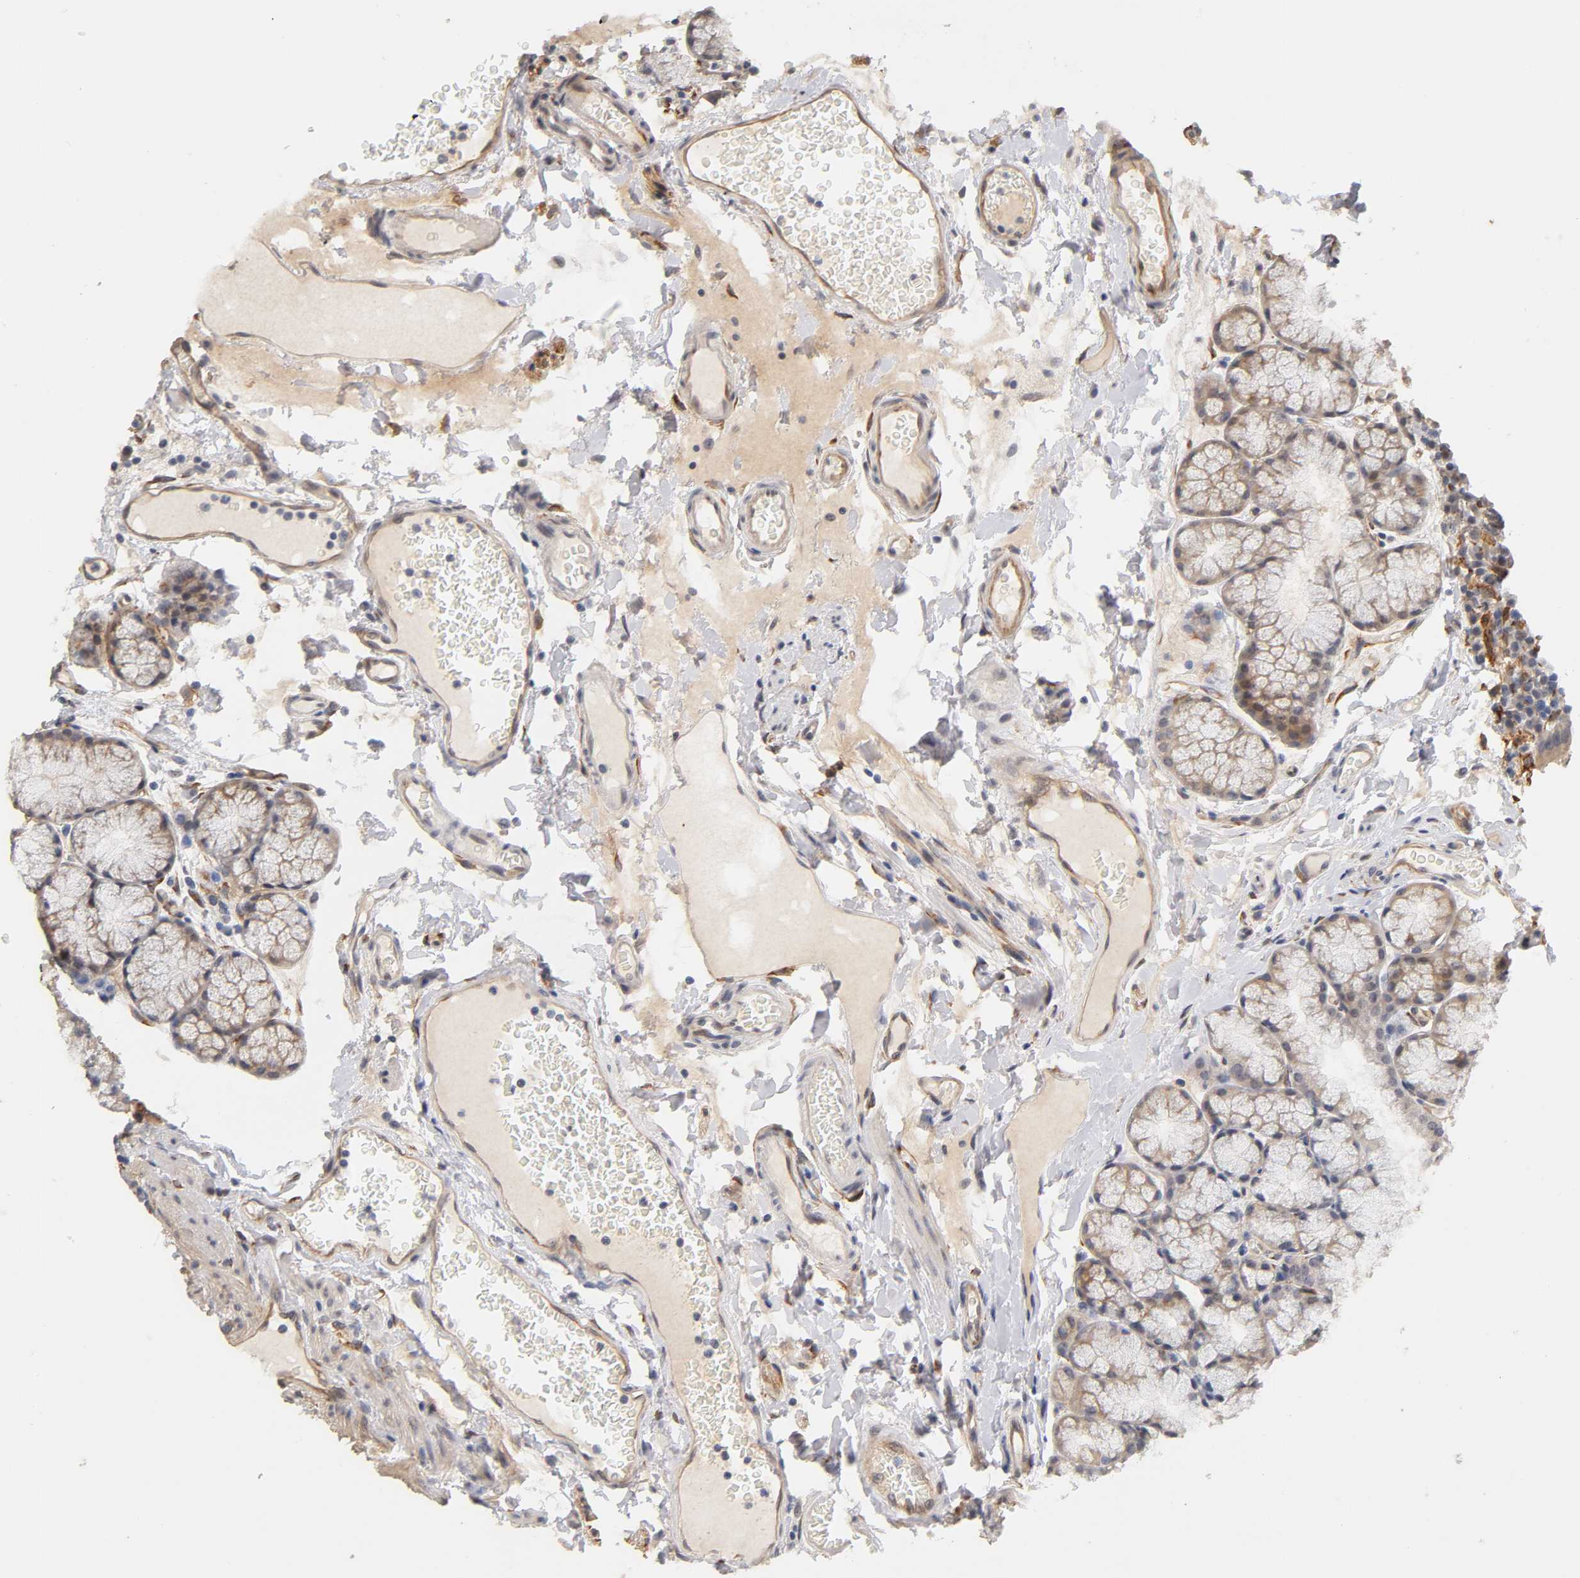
{"staining": {"intensity": "moderate", "quantity": "25%-75%", "location": "cytoplasmic/membranous"}, "tissue": "duodenum", "cell_type": "Glandular cells", "image_type": "normal", "snomed": [{"axis": "morphology", "description": "Normal tissue, NOS"}, {"axis": "topography", "description": "Duodenum"}], "caption": "An image of human duodenum stained for a protein demonstrates moderate cytoplasmic/membranous brown staining in glandular cells.", "gene": "LAMB1", "patient": {"sex": "male", "age": 50}}